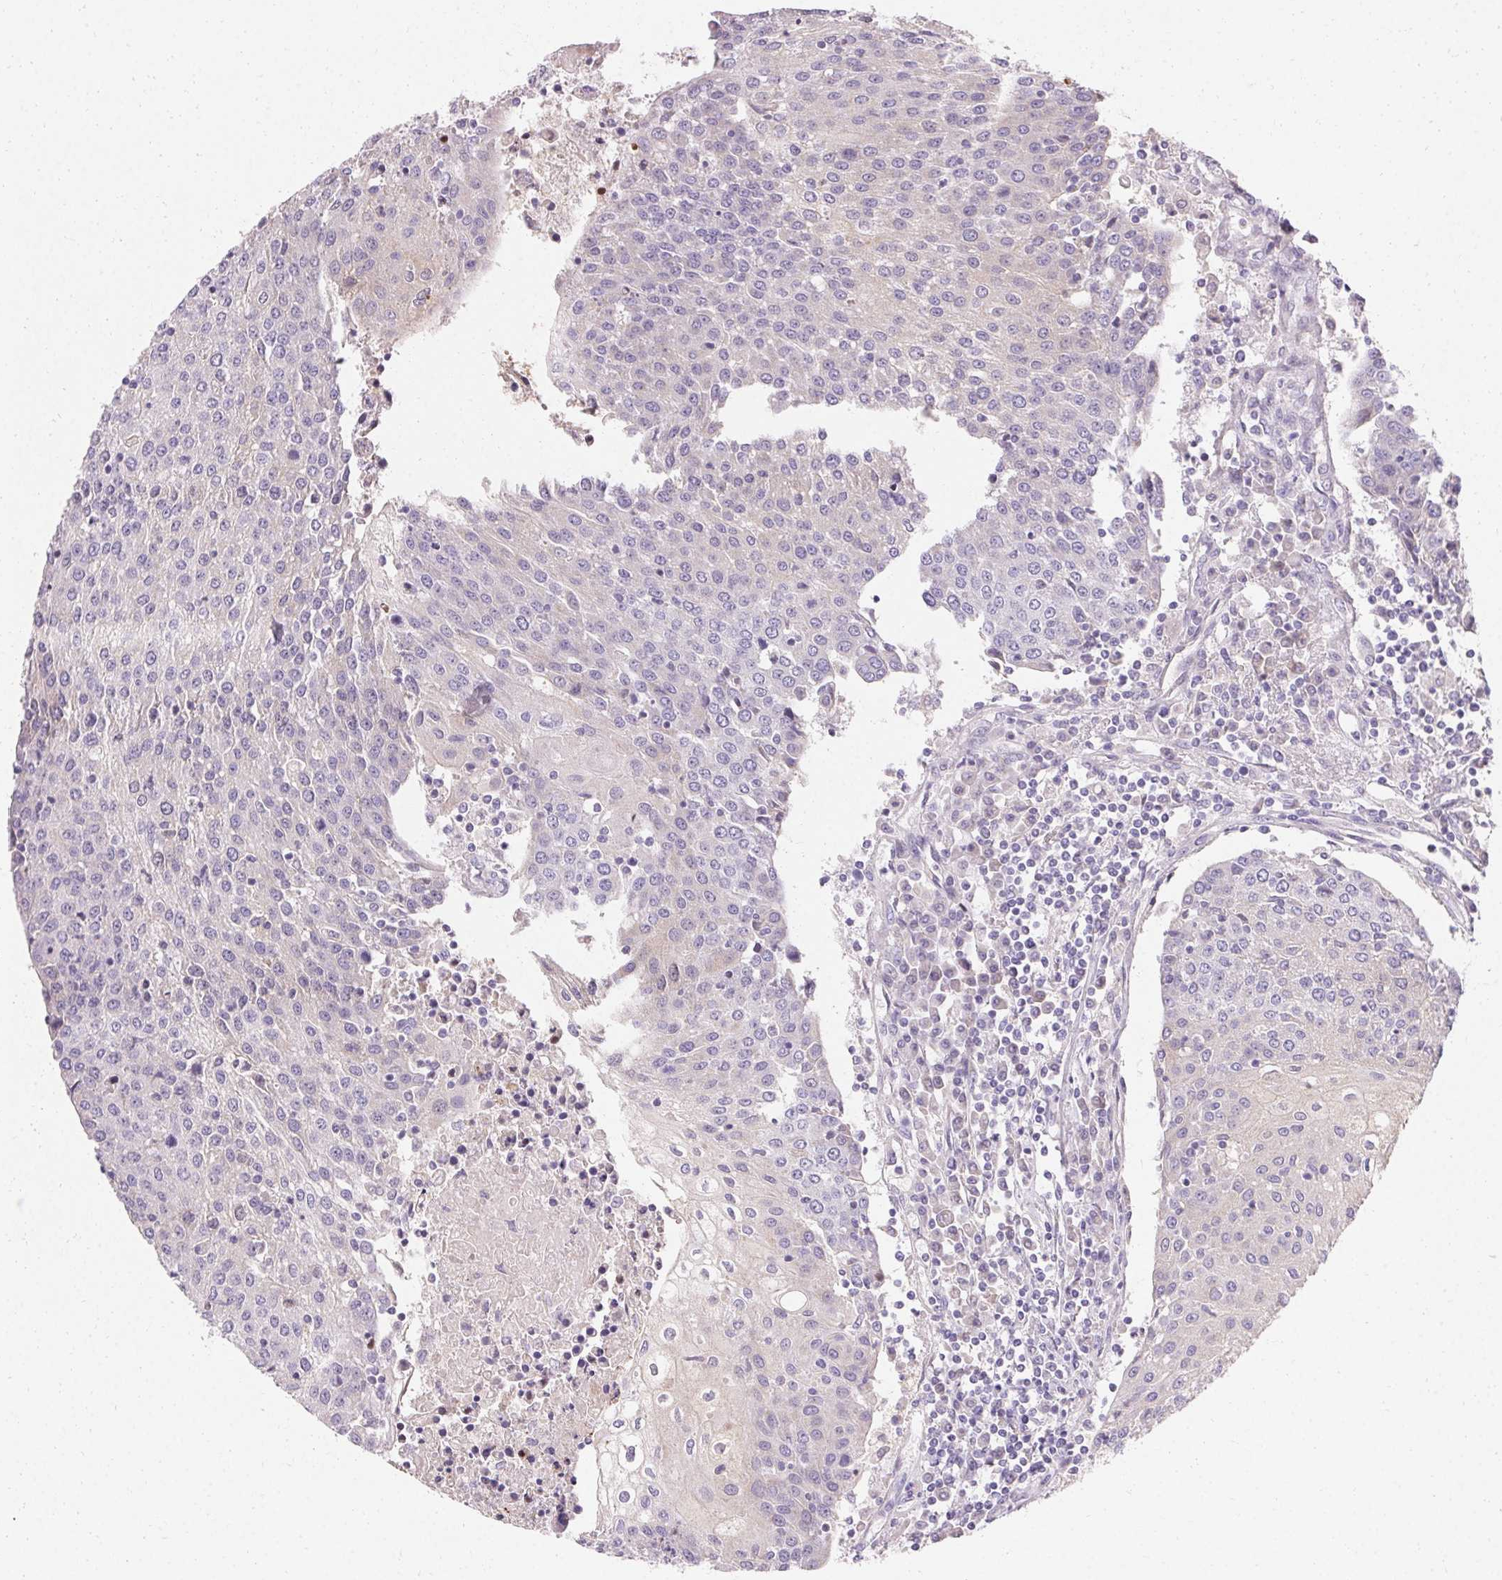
{"staining": {"intensity": "negative", "quantity": "none", "location": "none"}, "tissue": "urothelial cancer", "cell_type": "Tumor cells", "image_type": "cancer", "snomed": [{"axis": "morphology", "description": "Urothelial carcinoma, High grade"}, {"axis": "topography", "description": "Urinary bladder"}], "caption": "High-grade urothelial carcinoma was stained to show a protein in brown. There is no significant positivity in tumor cells.", "gene": "TRIP13", "patient": {"sex": "female", "age": 85}}